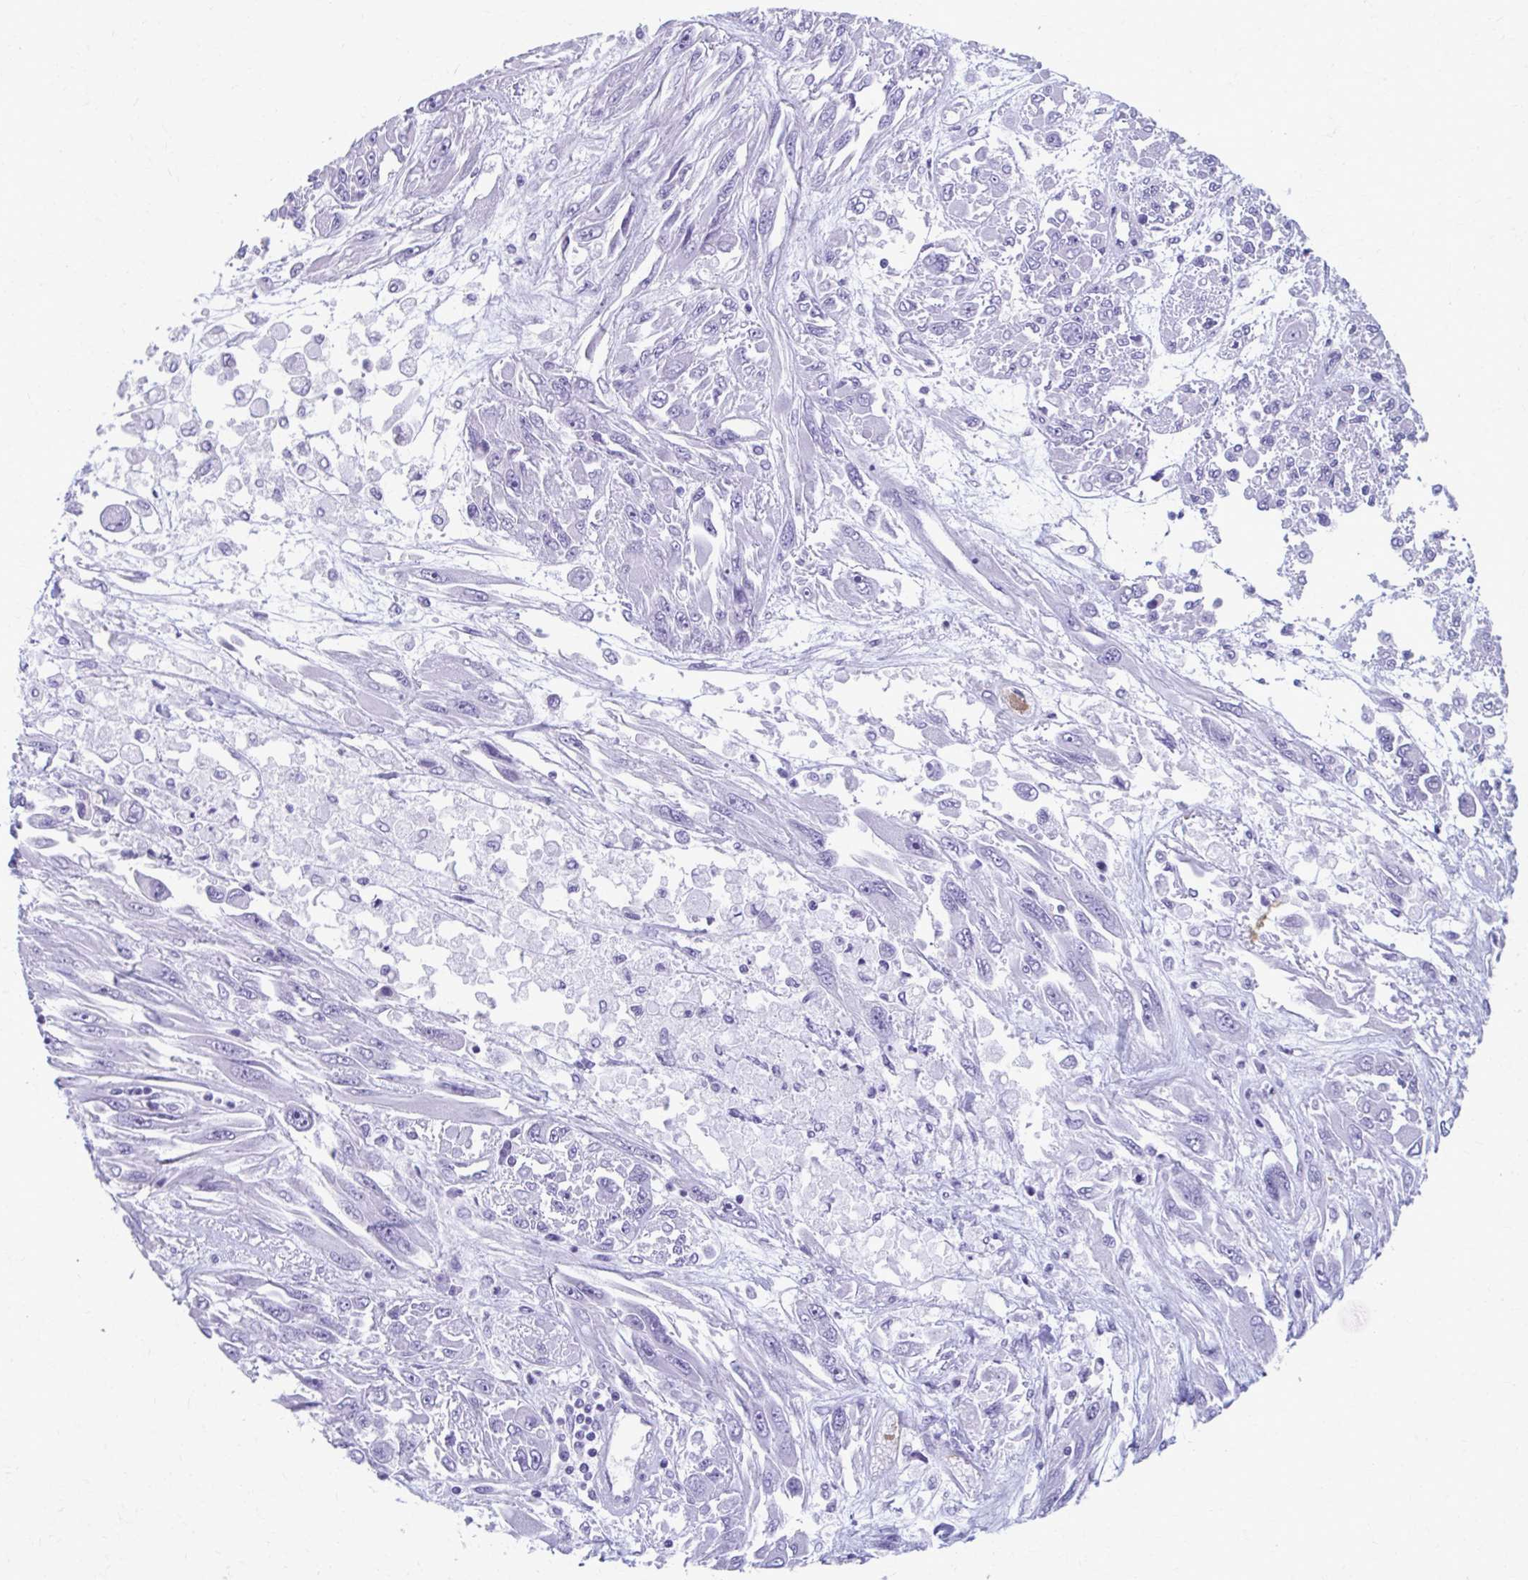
{"staining": {"intensity": "negative", "quantity": "none", "location": "none"}, "tissue": "melanoma", "cell_type": "Tumor cells", "image_type": "cancer", "snomed": [{"axis": "morphology", "description": "Malignant melanoma, NOS"}, {"axis": "topography", "description": "Skin"}], "caption": "Immunohistochemical staining of malignant melanoma exhibits no significant staining in tumor cells.", "gene": "MPLKIP", "patient": {"sex": "female", "age": 91}}